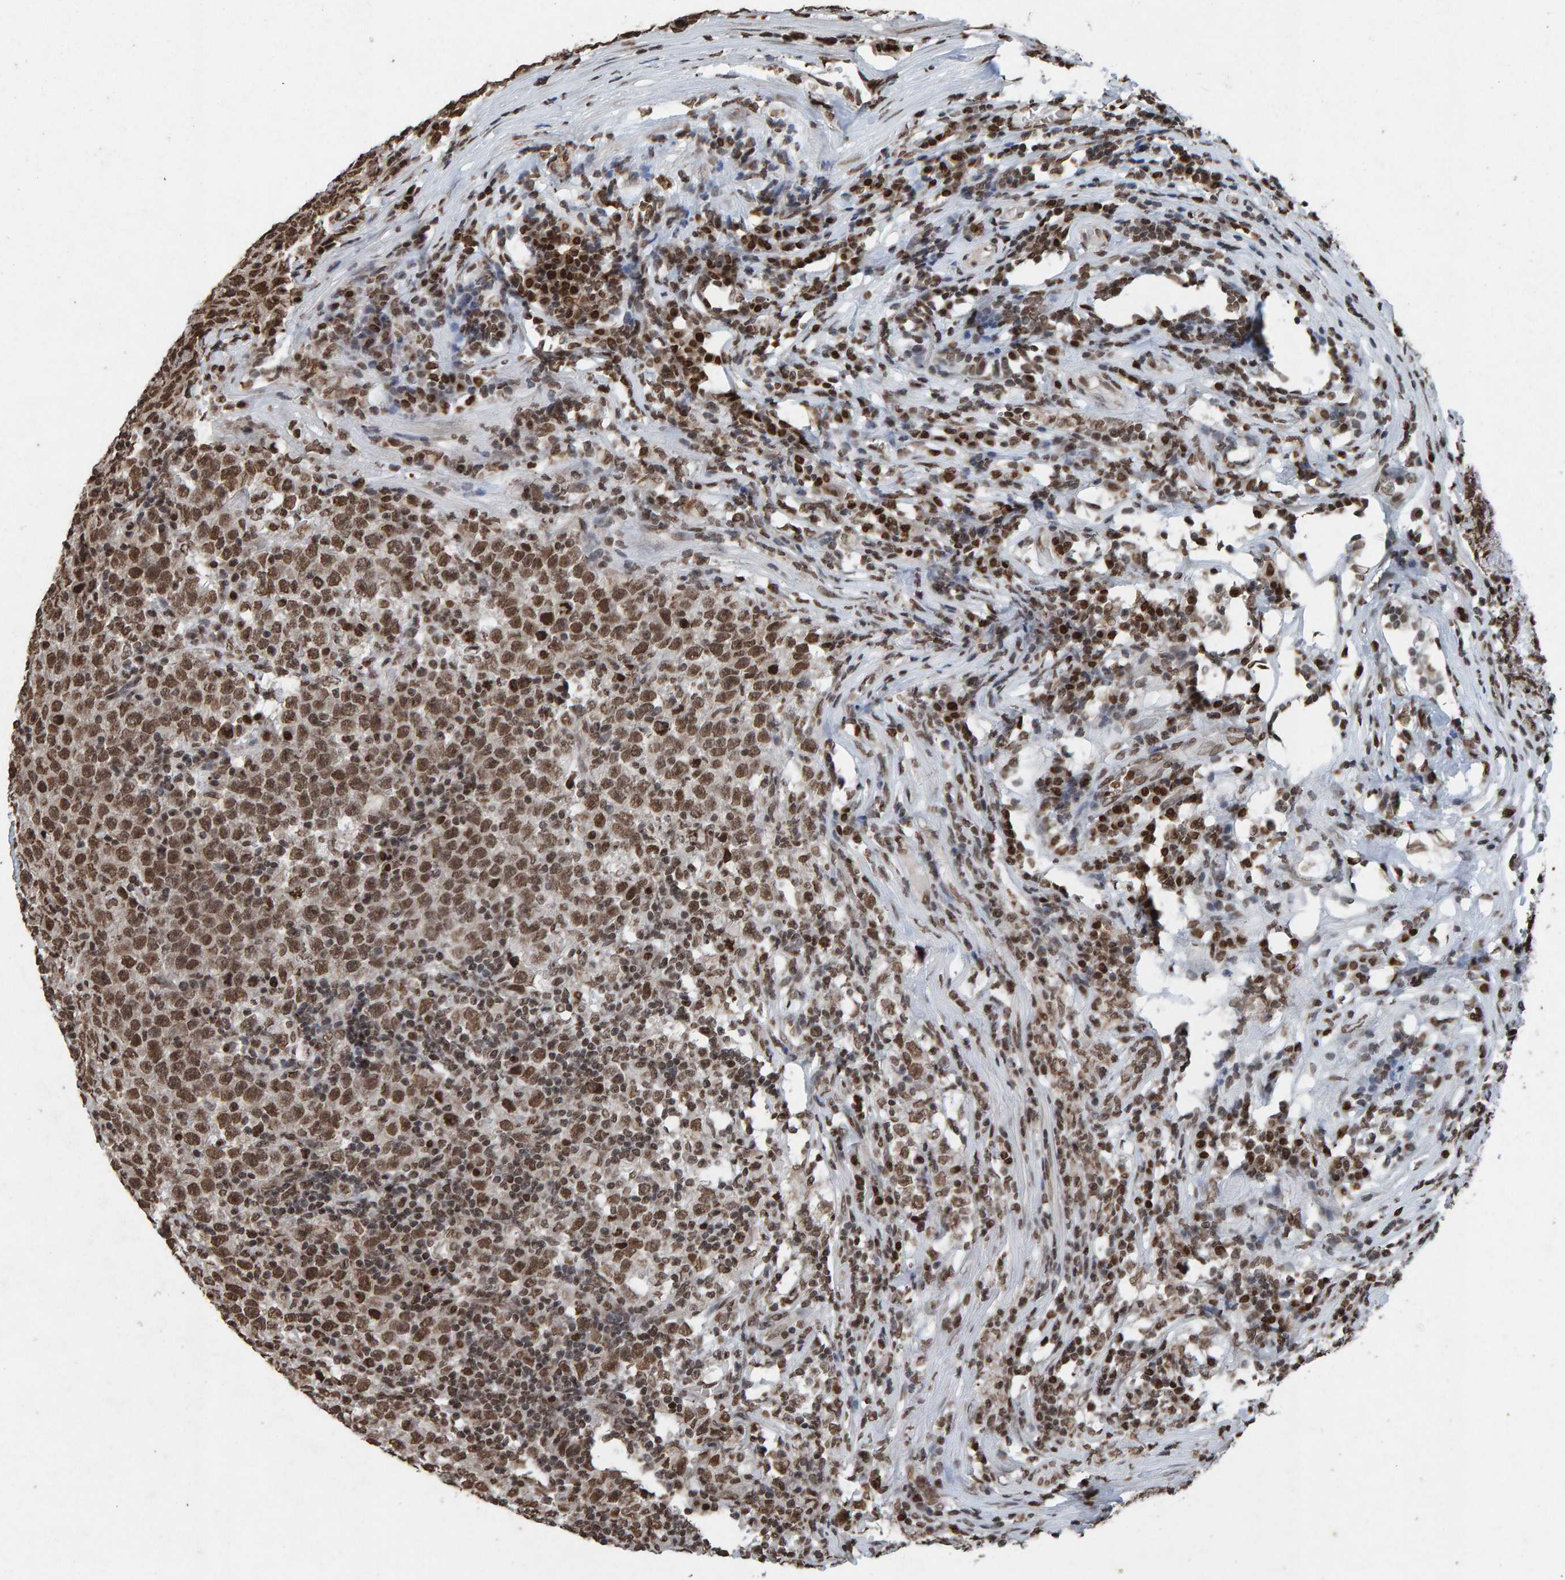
{"staining": {"intensity": "moderate", "quantity": ">75%", "location": "nuclear"}, "tissue": "testis cancer", "cell_type": "Tumor cells", "image_type": "cancer", "snomed": [{"axis": "morphology", "description": "Seminoma, NOS"}, {"axis": "topography", "description": "Testis"}], "caption": "Brown immunohistochemical staining in human testis cancer shows moderate nuclear expression in approximately >75% of tumor cells. The staining was performed using DAB, with brown indicating positive protein expression. Nuclei are stained blue with hematoxylin.", "gene": "H2AZ1", "patient": {"sex": "male", "age": 43}}